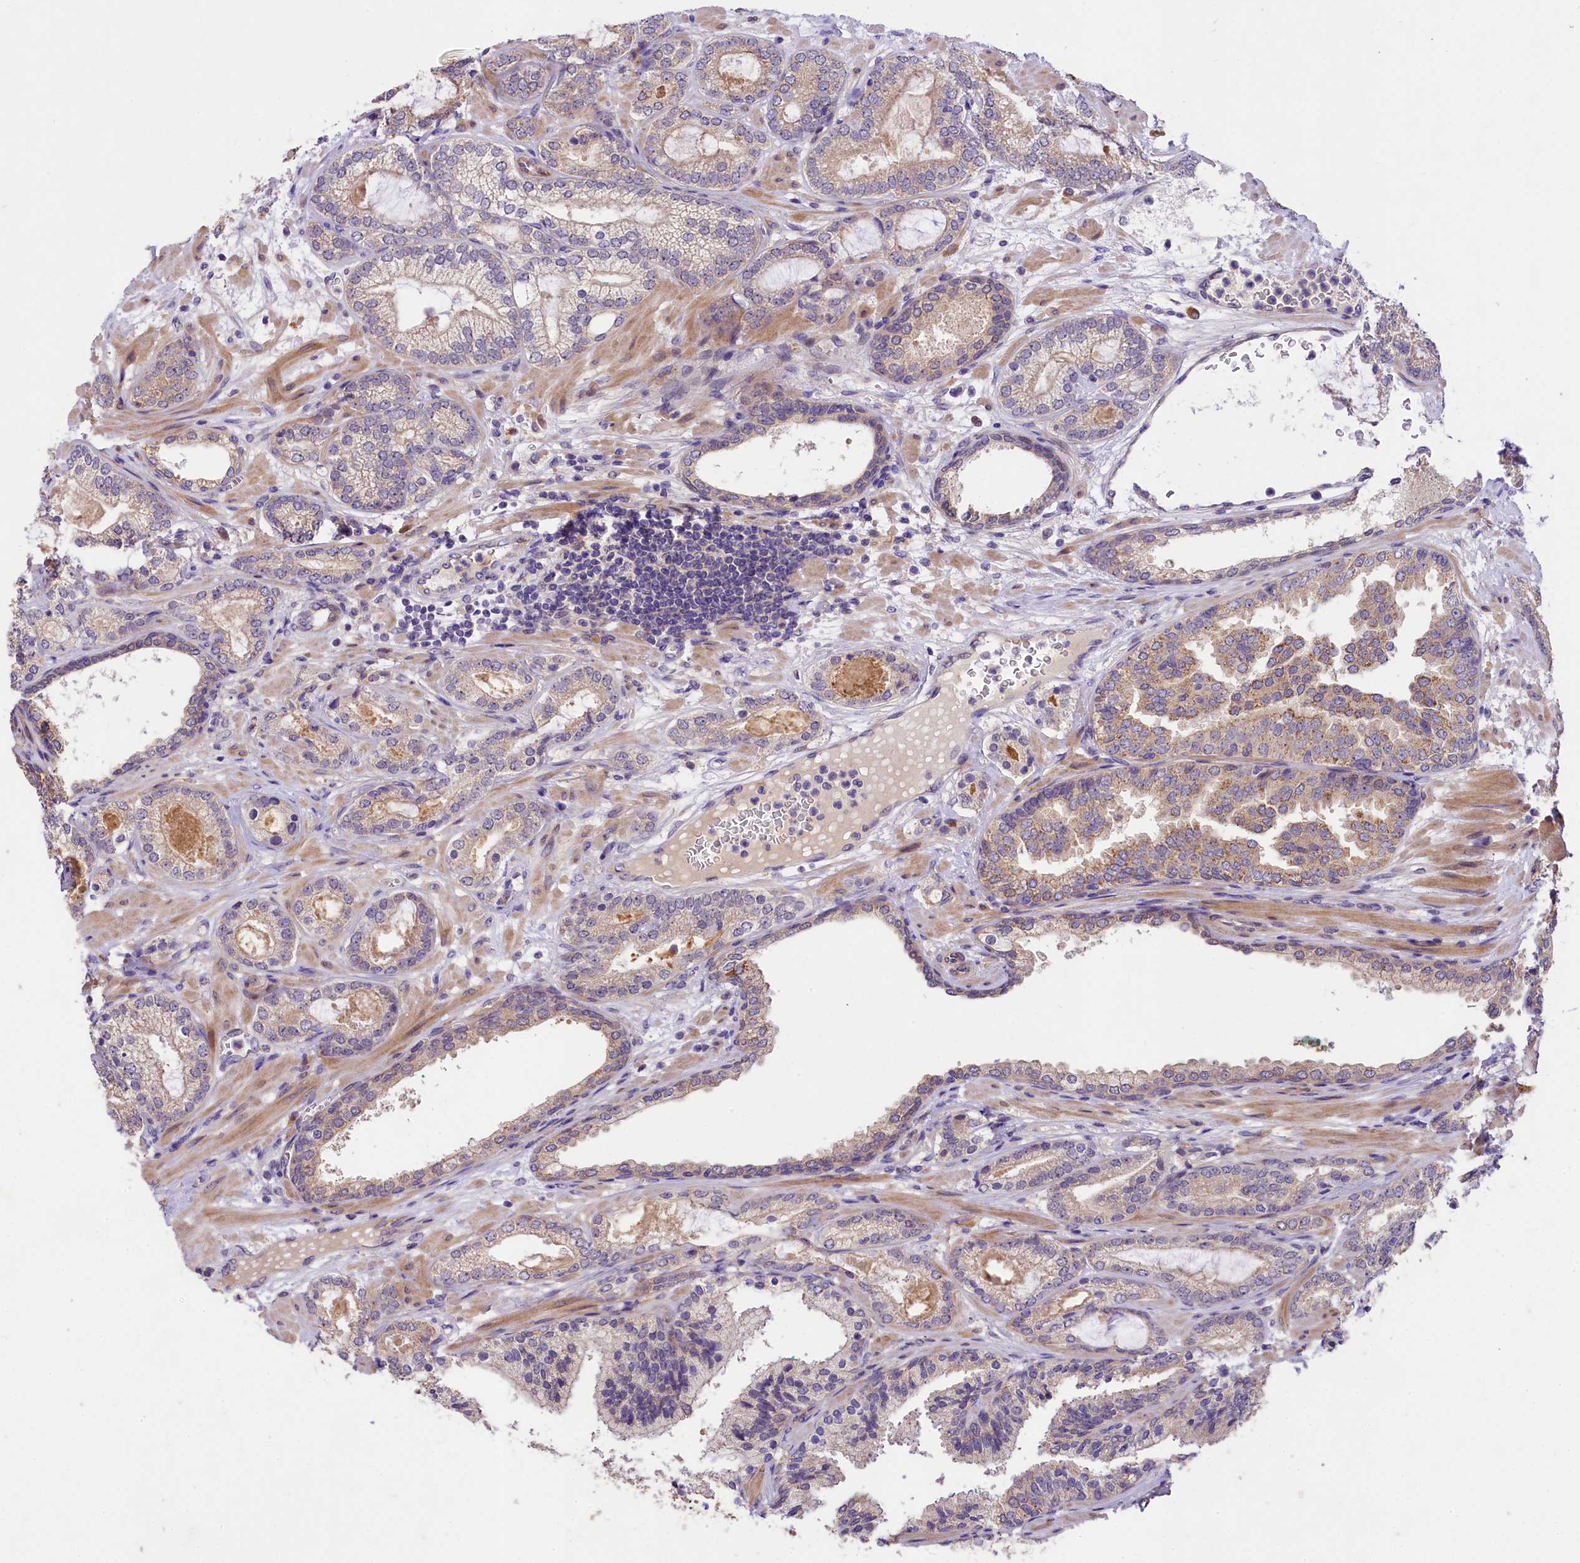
{"staining": {"intensity": "weak", "quantity": "<25%", "location": "cytoplasmic/membranous"}, "tissue": "prostate cancer", "cell_type": "Tumor cells", "image_type": "cancer", "snomed": [{"axis": "morphology", "description": "Adenocarcinoma, High grade"}, {"axis": "topography", "description": "Prostate"}], "caption": "DAB (3,3'-diaminobenzidine) immunohistochemical staining of prostate adenocarcinoma (high-grade) demonstrates no significant expression in tumor cells. Nuclei are stained in blue.", "gene": "UBXN6", "patient": {"sex": "male", "age": 60}}